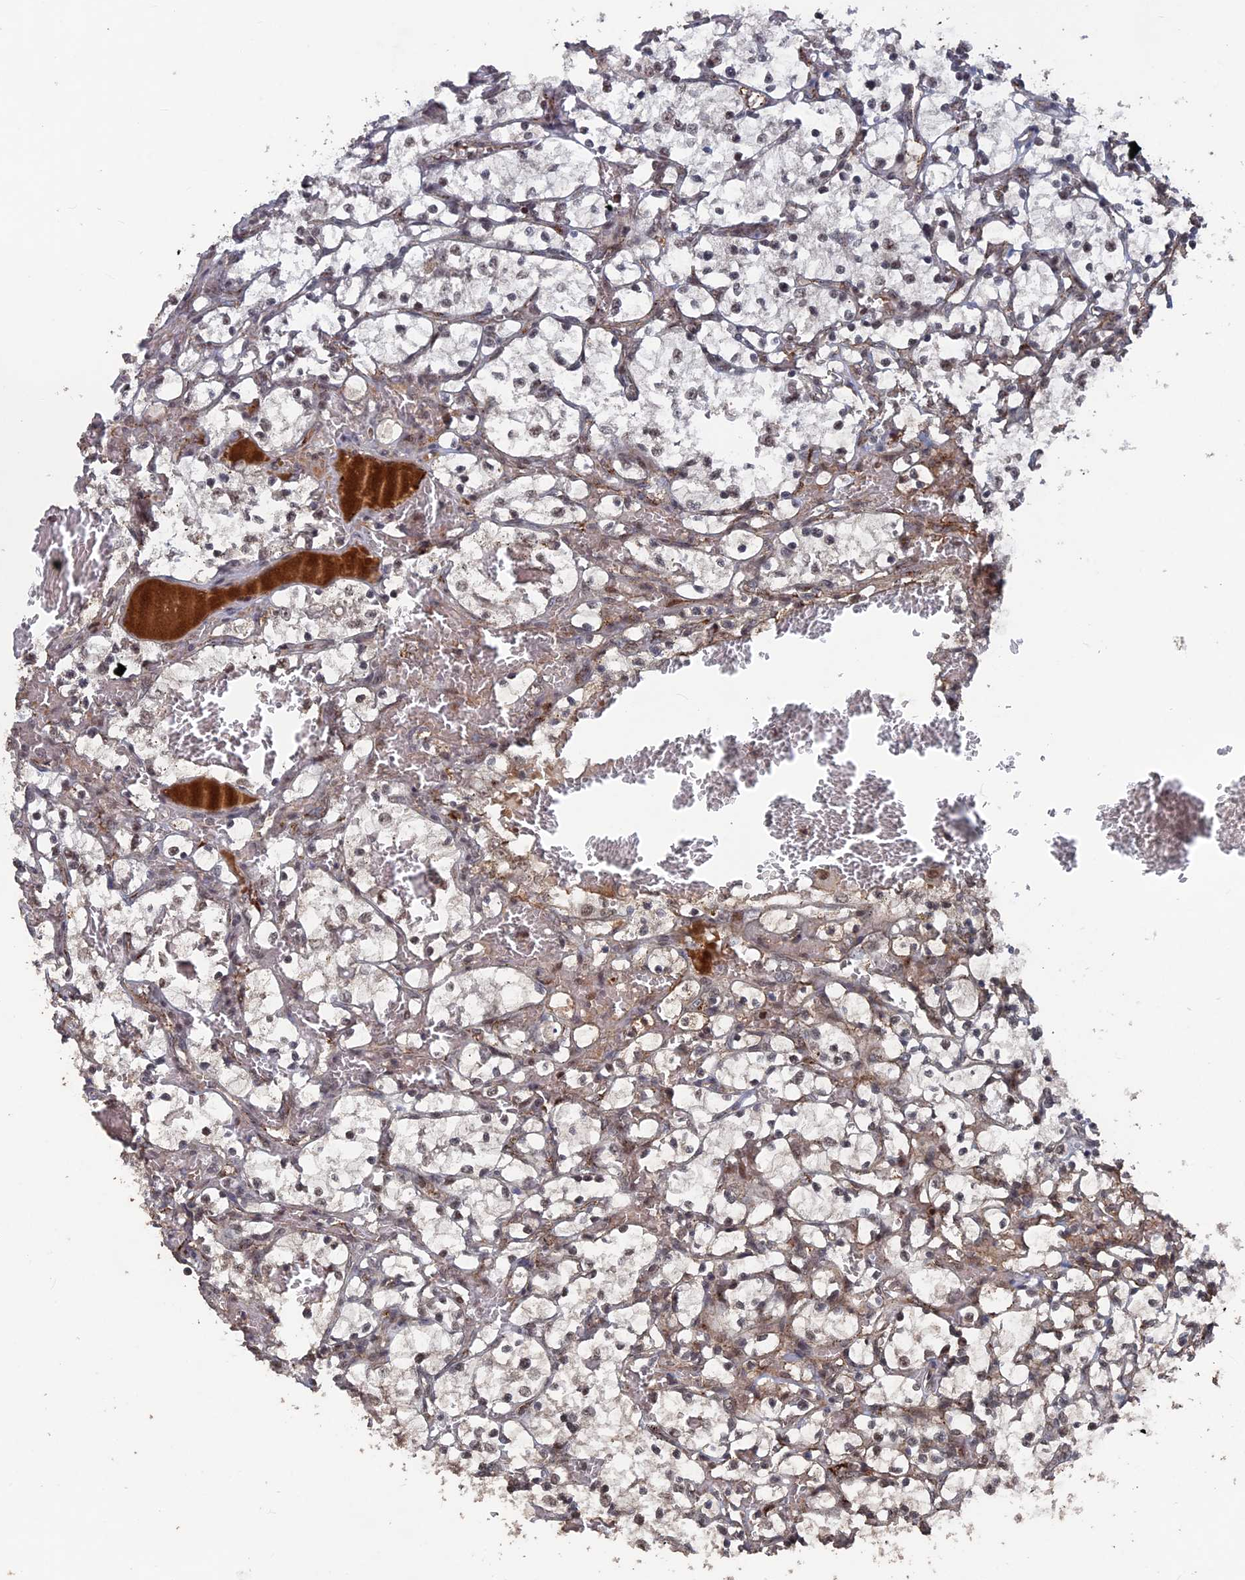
{"staining": {"intensity": "negative", "quantity": "none", "location": "none"}, "tissue": "renal cancer", "cell_type": "Tumor cells", "image_type": "cancer", "snomed": [{"axis": "morphology", "description": "Adenocarcinoma, NOS"}, {"axis": "topography", "description": "Kidney"}], "caption": "Immunohistochemistry histopathology image of neoplastic tissue: renal cancer stained with DAB demonstrates no significant protein expression in tumor cells.", "gene": "SH3D21", "patient": {"sex": "female", "age": 69}}